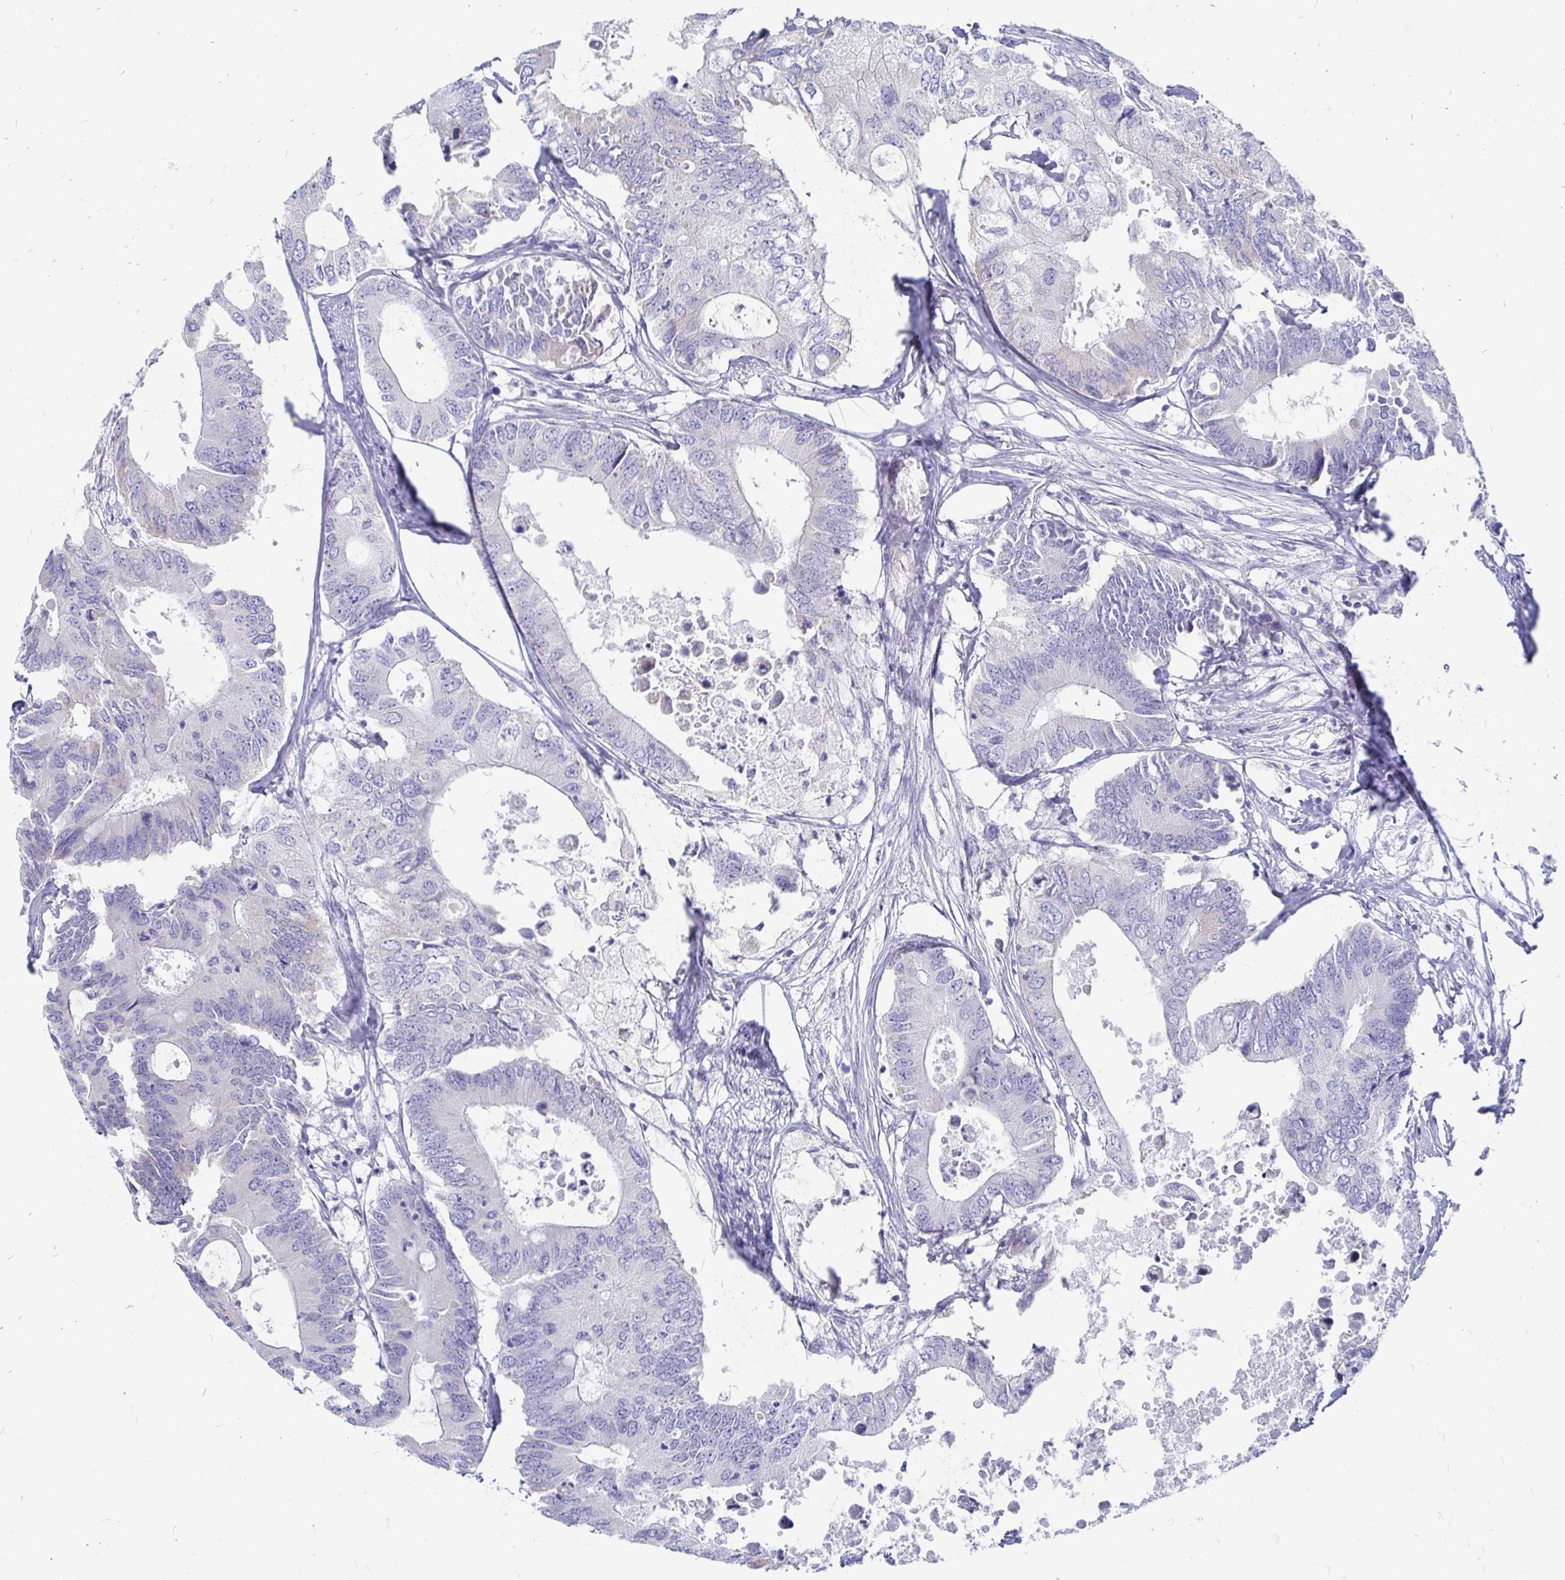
{"staining": {"intensity": "negative", "quantity": "none", "location": "none"}, "tissue": "colorectal cancer", "cell_type": "Tumor cells", "image_type": "cancer", "snomed": [{"axis": "morphology", "description": "Adenocarcinoma, NOS"}, {"axis": "topography", "description": "Colon"}], "caption": "Tumor cells show no significant protein staining in colorectal adenocarcinoma.", "gene": "PEG10", "patient": {"sex": "male", "age": 71}}